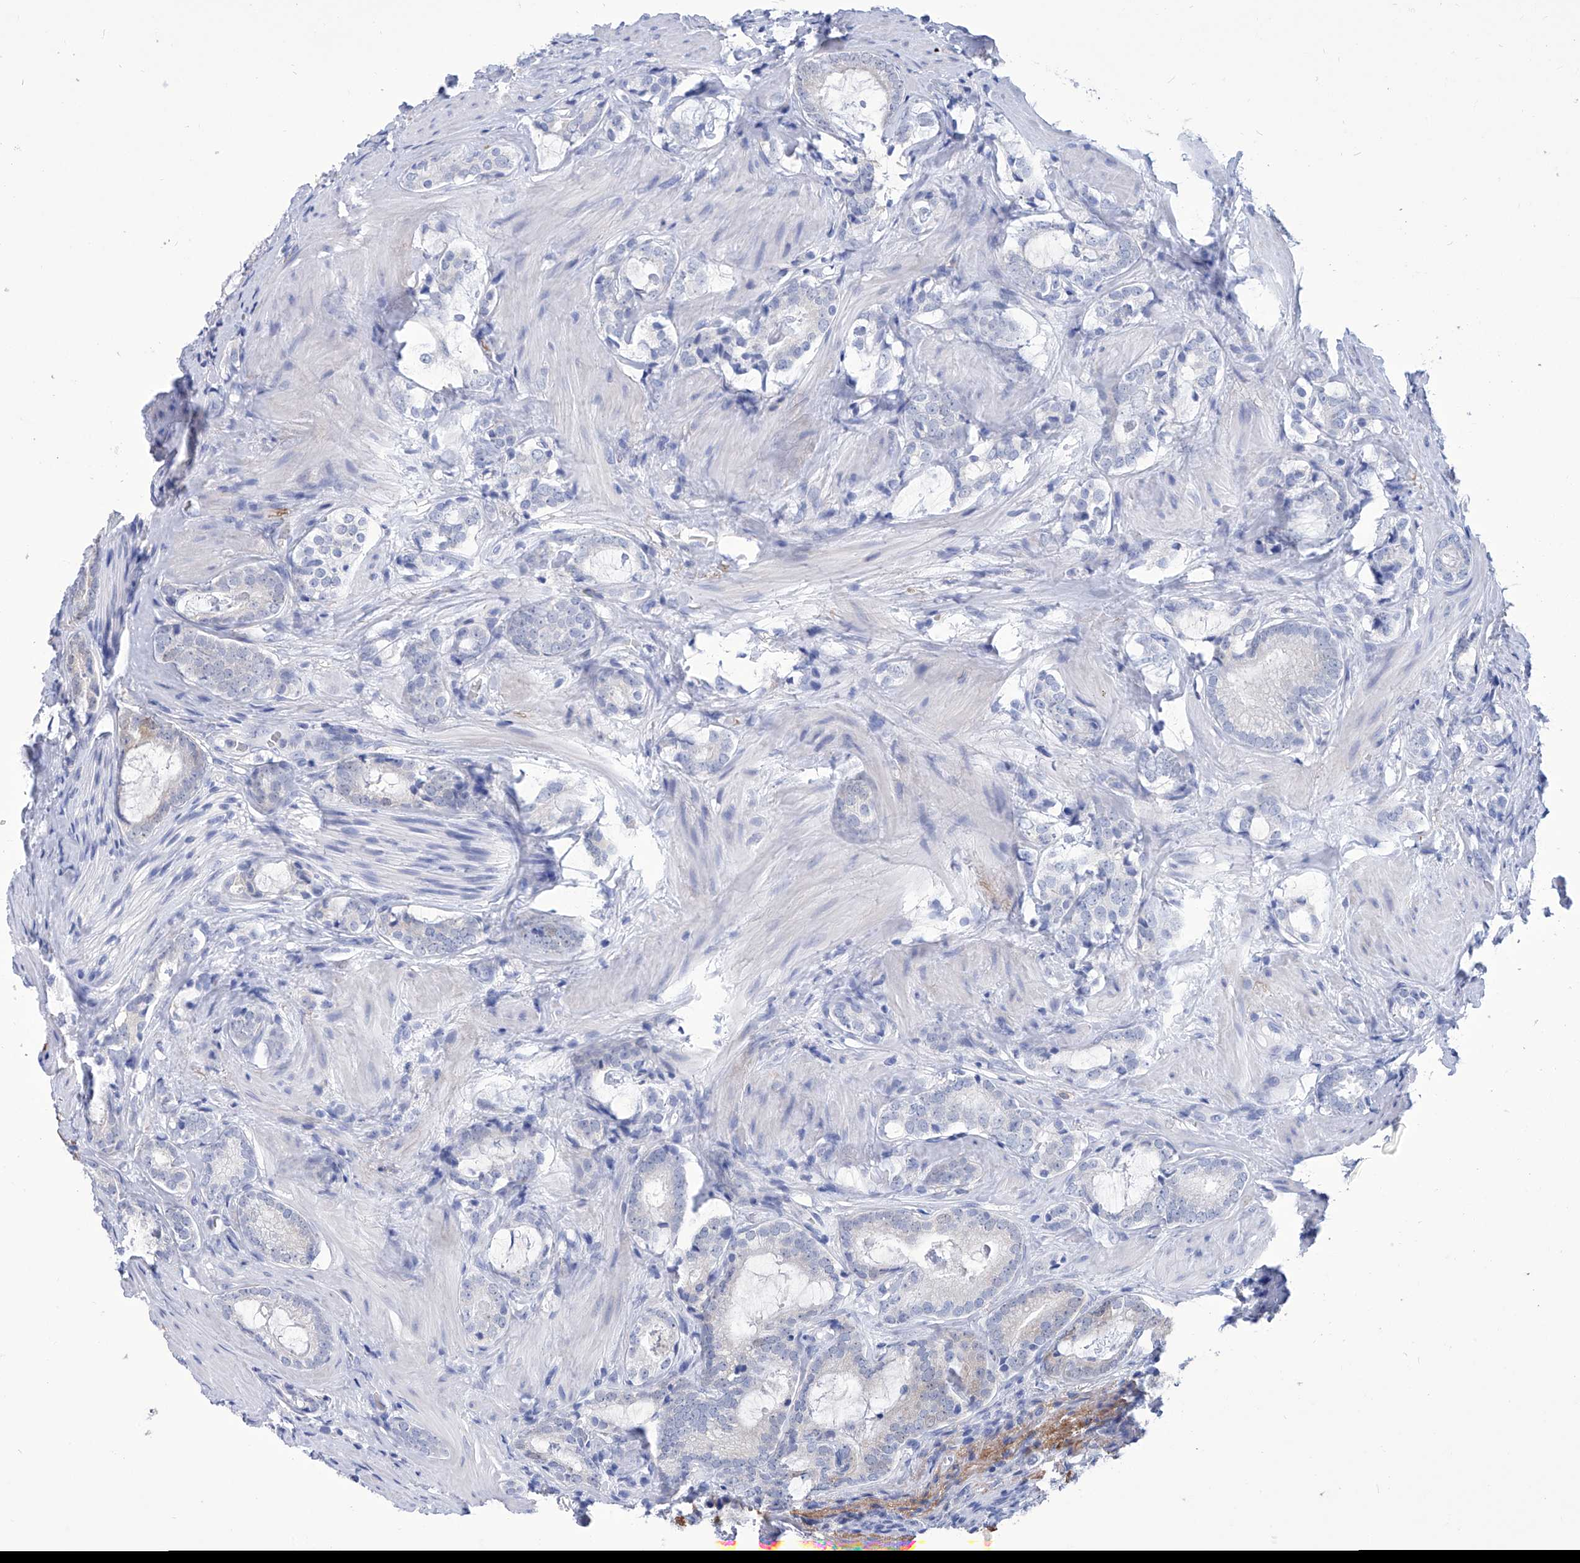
{"staining": {"intensity": "negative", "quantity": "none", "location": "none"}, "tissue": "prostate cancer", "cell_type": "Tumor cells", "image_type": "cancer", "snomed": [{"axis": "morphology", "description": "Adenocarcinoma, High grade"}, {"axis": "topography", "description": "Prostate"}], "caption": "IHC photomicrograph of prostate adenocarcinoma (high-grade) stained for a protein (brown), which exhibits no positivity in tumor cells. (DAB (3,3'-diaminobenzidine) immunohistochemistry (IHC) with hematoxylin counter stain).", "gene": "SMS", "patient": {"sex": "male", "age": 63}}